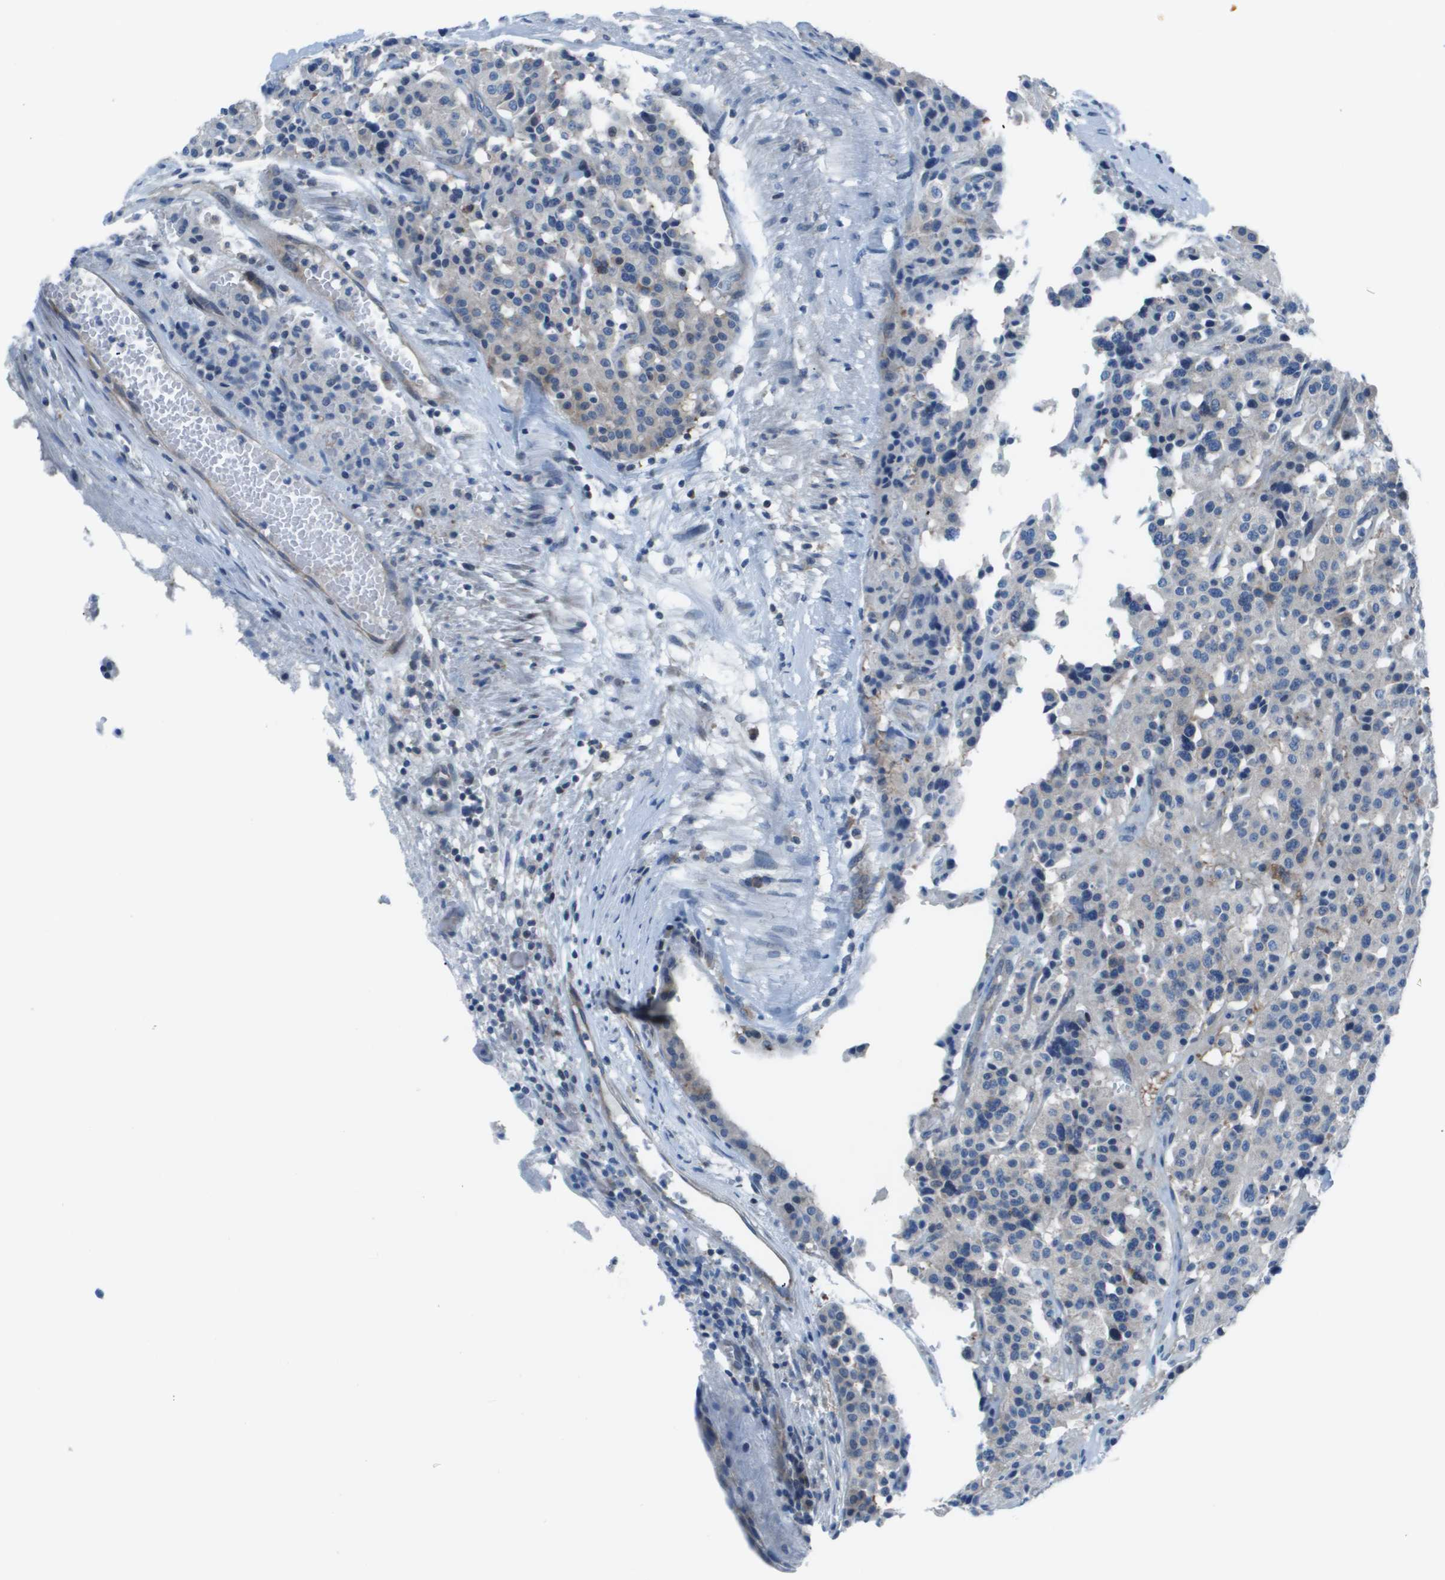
{"staining": {"intensity": "negative", "quantity": "none", "location": "none"}, "tissue": "carcinoid", "cell_type": "Tumor cells", "image_type": "cancer", "snomed": [{"axis": "morphology", "description": "Carcinoid, malignant, NOS"}, {"axis": "topography", "description": "Lung"}], "caption": "Tumor cells are negative for brown protein staining in malignant carcinoid. The staining is performed using DAB (3,3'-diaminobenzidine) brown chromogen with nuclei counter-stained in using hematoxylin.", "gene": "STIP1", "patient": {"sex": "male", "age": 30}}